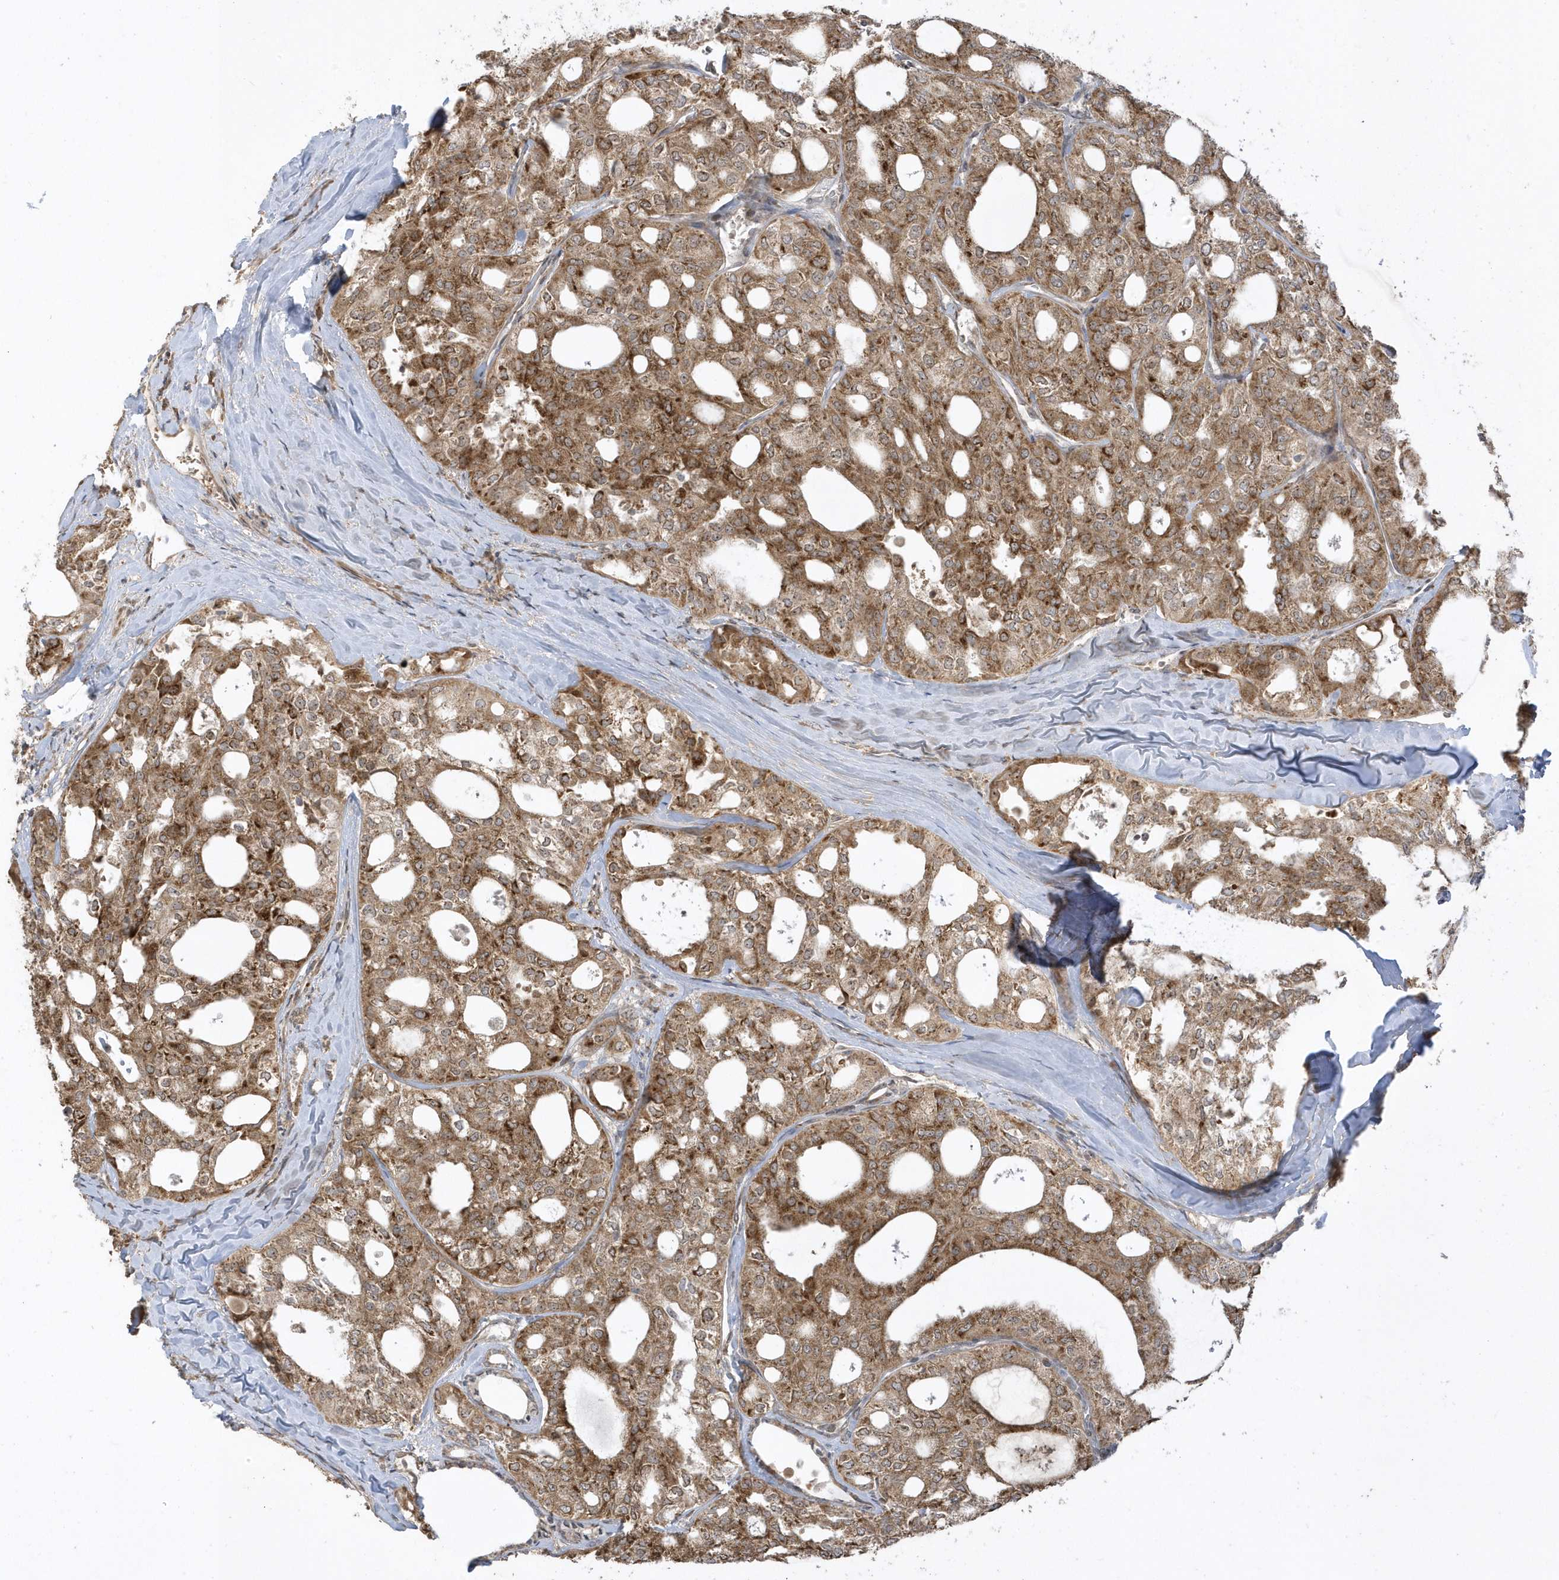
{"staining": {"intensity": "moderate", "quantity": ">75%", "location": "cytoplasmic/membranous"}, "tissue": "thyroid cancer", "cell_type": "Tumor cells", "image_type": "cancer", "snomed": [{"axis": "morphology", "description": "Follicular adenoma carcinoma, NOS"}, {"axis": "topography", "description": "Thyroid gland"}], "caption": "Approximately >75% of tumor cells in thyroid cancer exhibit moderate cytoplasmic/membranous protein positivity as visualized by brown immunohistochemical staining.", "gene": "ECM2", "patient": {"sex": "male", "age": 75}}